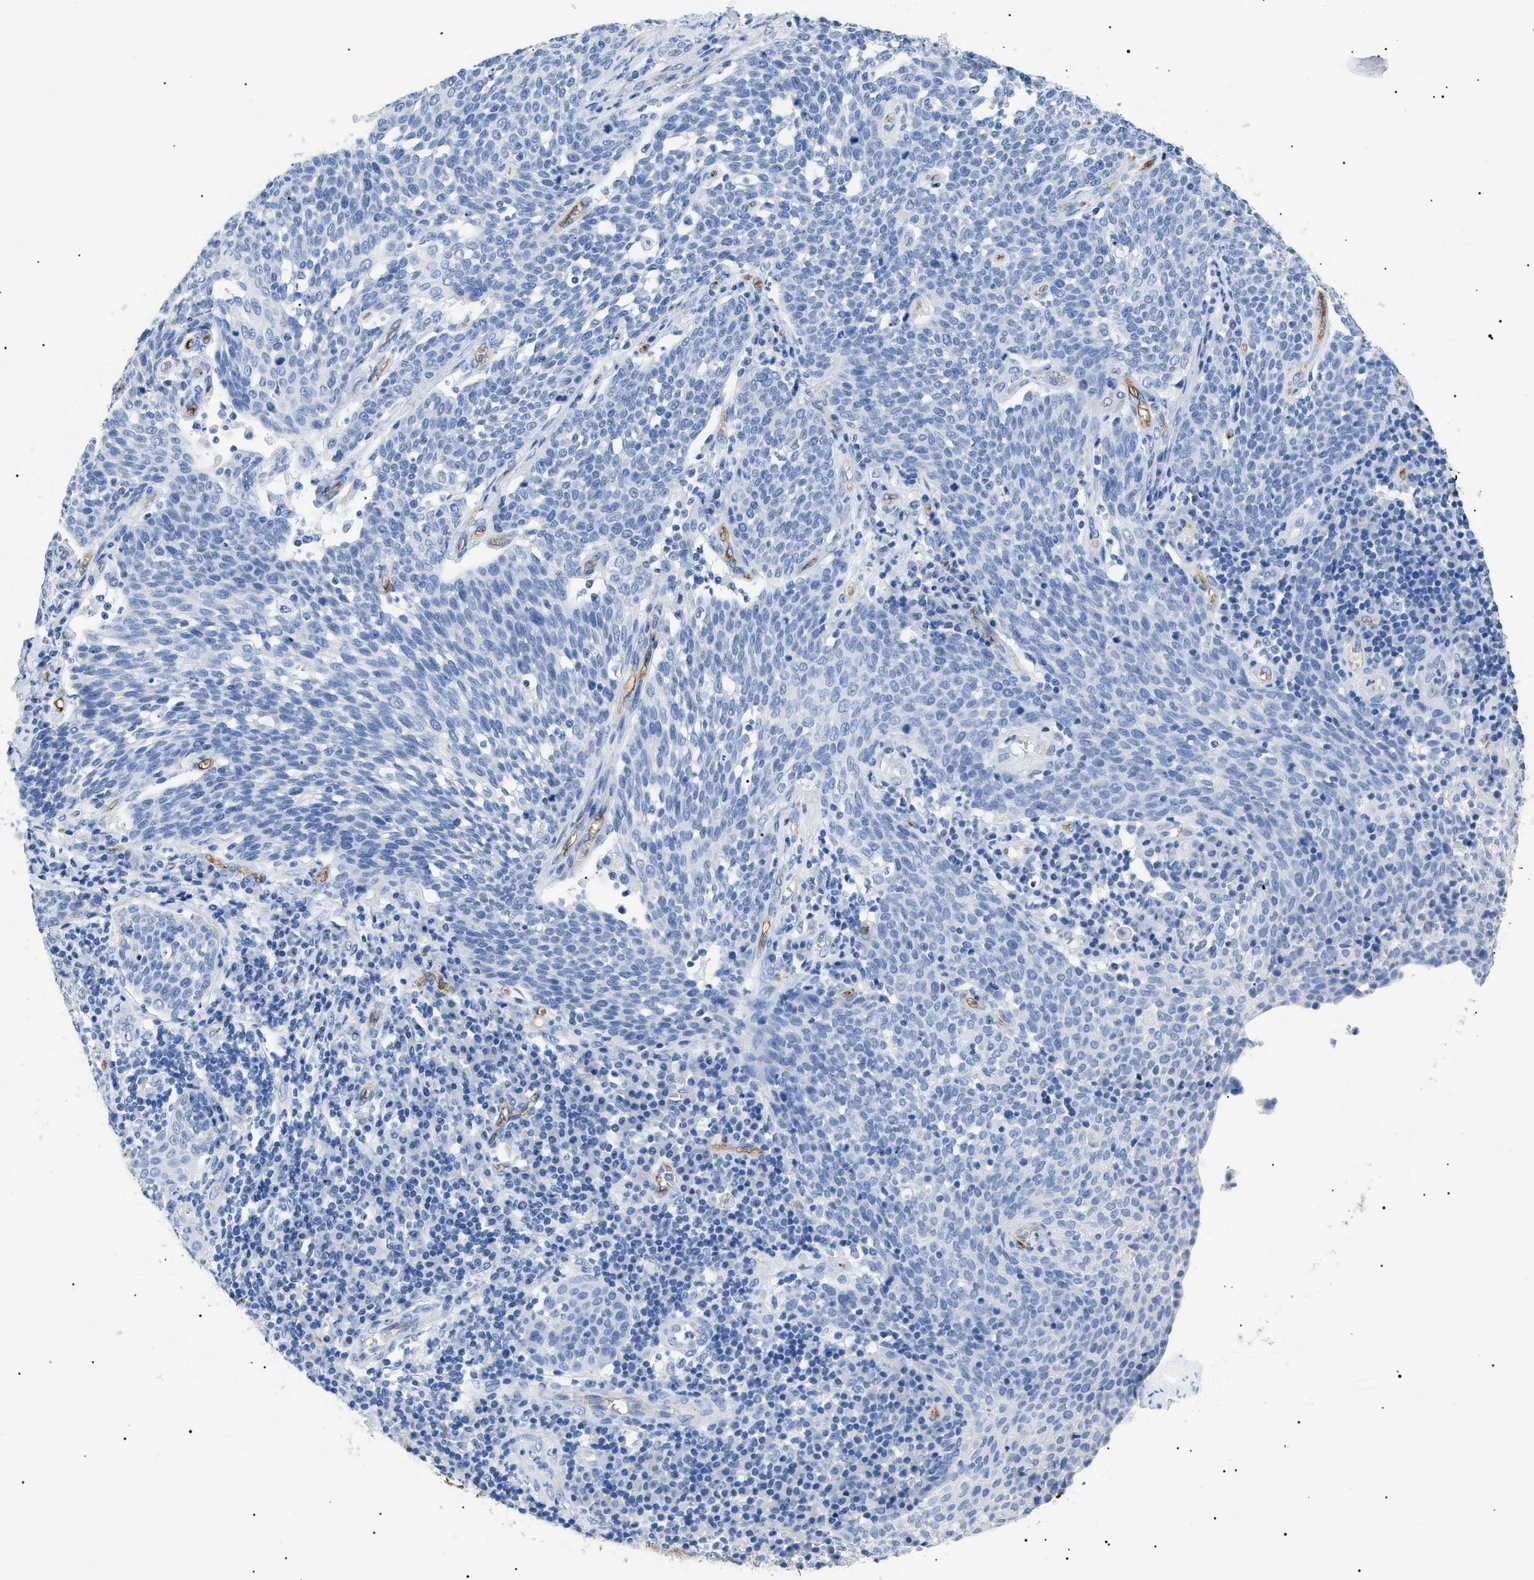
{"staining": {"intensity": "negative", "quantity": "none", "location": "none"}, "tissue": "cervical cancer", "cell_type": "Tumor cells", "image_type": "cancer", "snomed": [{"axis": "morphology", "description": "Squamous cell carcinoma, NOS"}, {"axis": "topography", "description": "Cervix"}], "caption": "Immunohistochemistry (IHC) of cervical cancer displays no expression in tumor cells.", "gene": "PODXL", "patient": {"sex": "female", "age": 34}}